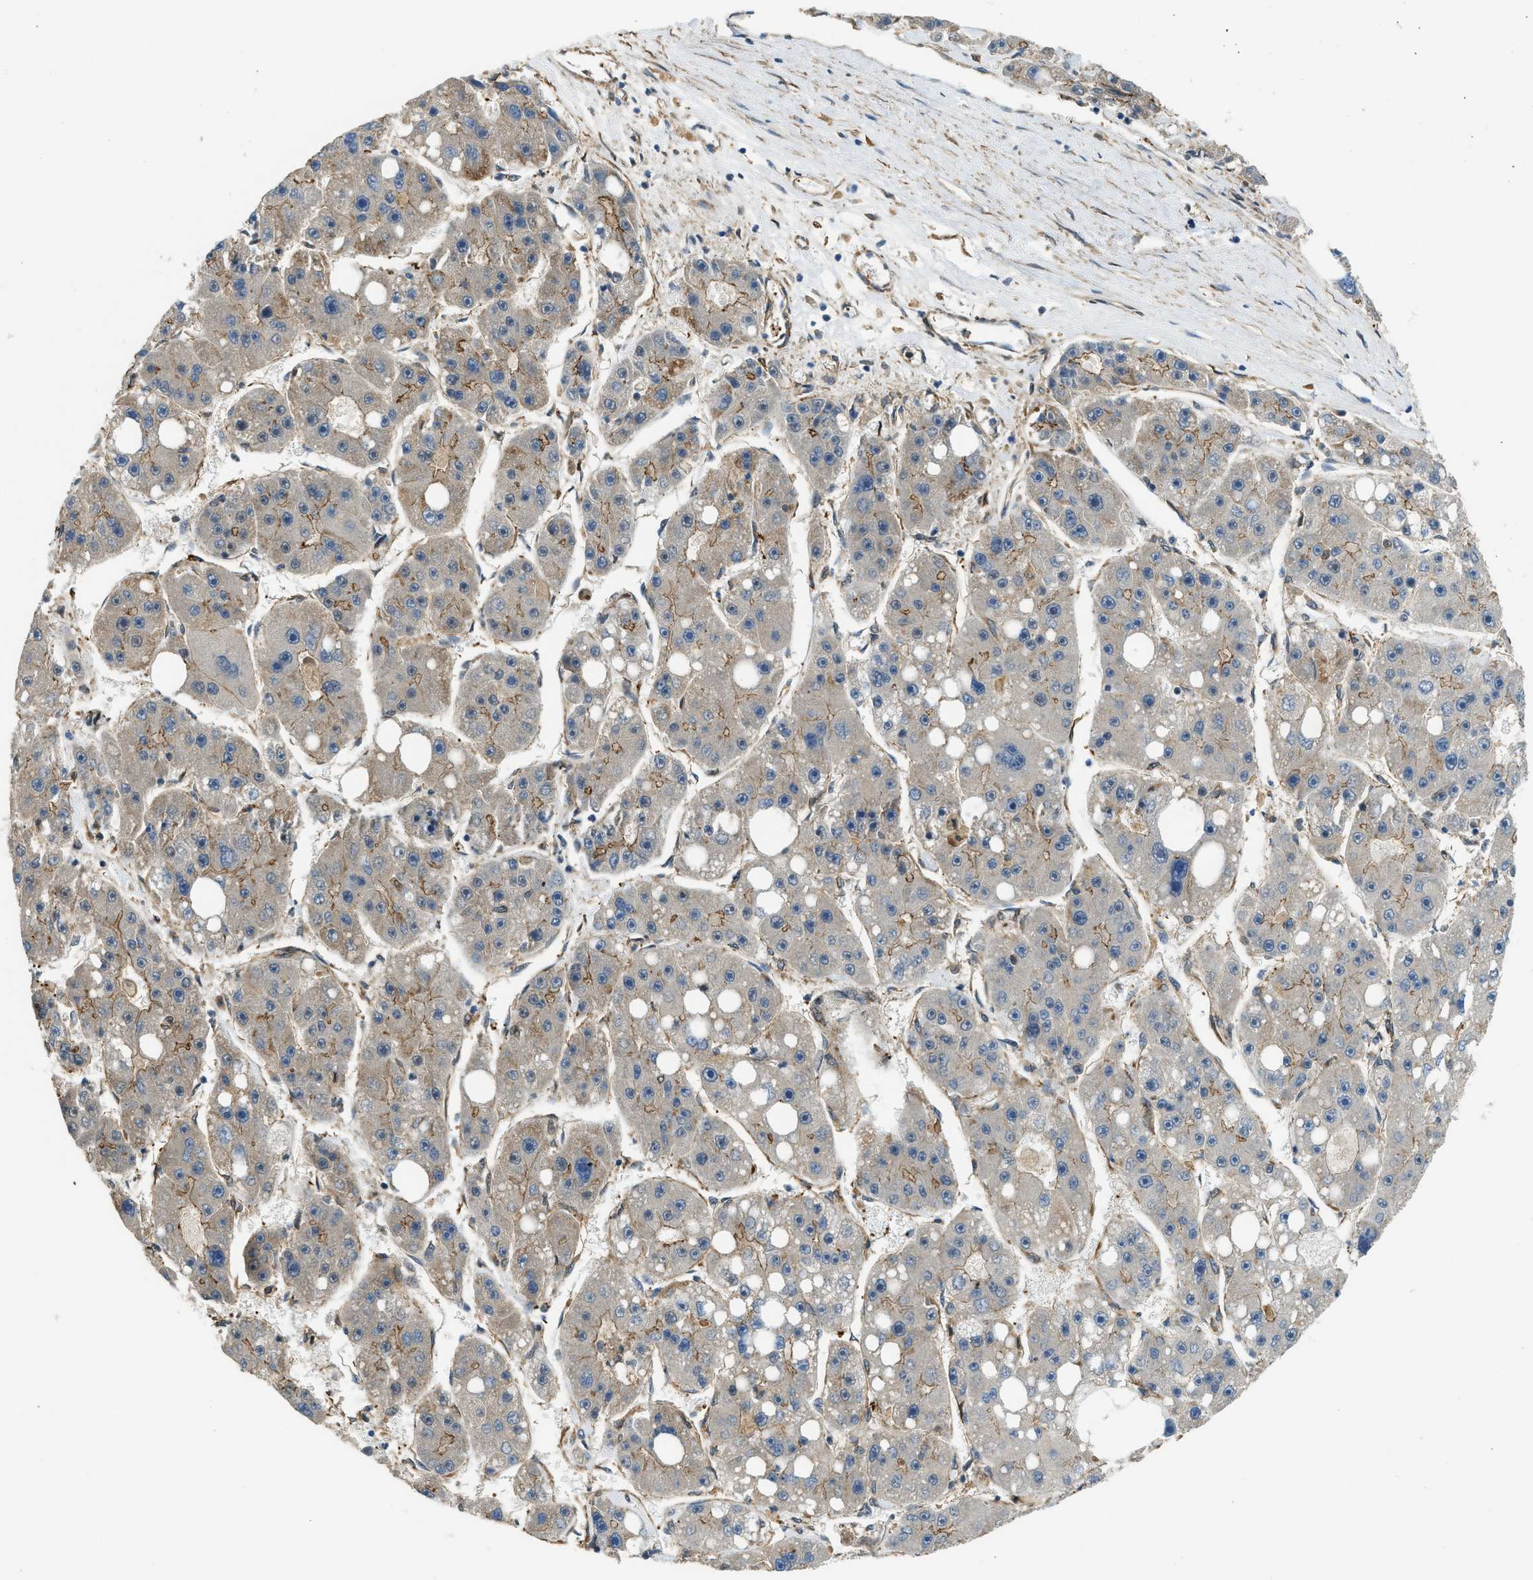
{"staining": {"intensity": "moderate", "quantity": "25%-75%", "location": "cytoplasmic/membranous"}, "tissue": "liver cancer", "cell_type": "Tumor cells", "image_type": "cancer", "snomed": [{"axis": "morphology", "description": "Carcinoma, Hepatocellular, NOS"}, {"axis": "topography", "description": "Liver"}], "caption": "Hepatocellular carcinoma (liver) tissue shows moderate cytoplasmic/membranous expression in about 25%-75% of tumor cells", "gene": "CGN", "patient": {"sex": "female", "age": 61}}